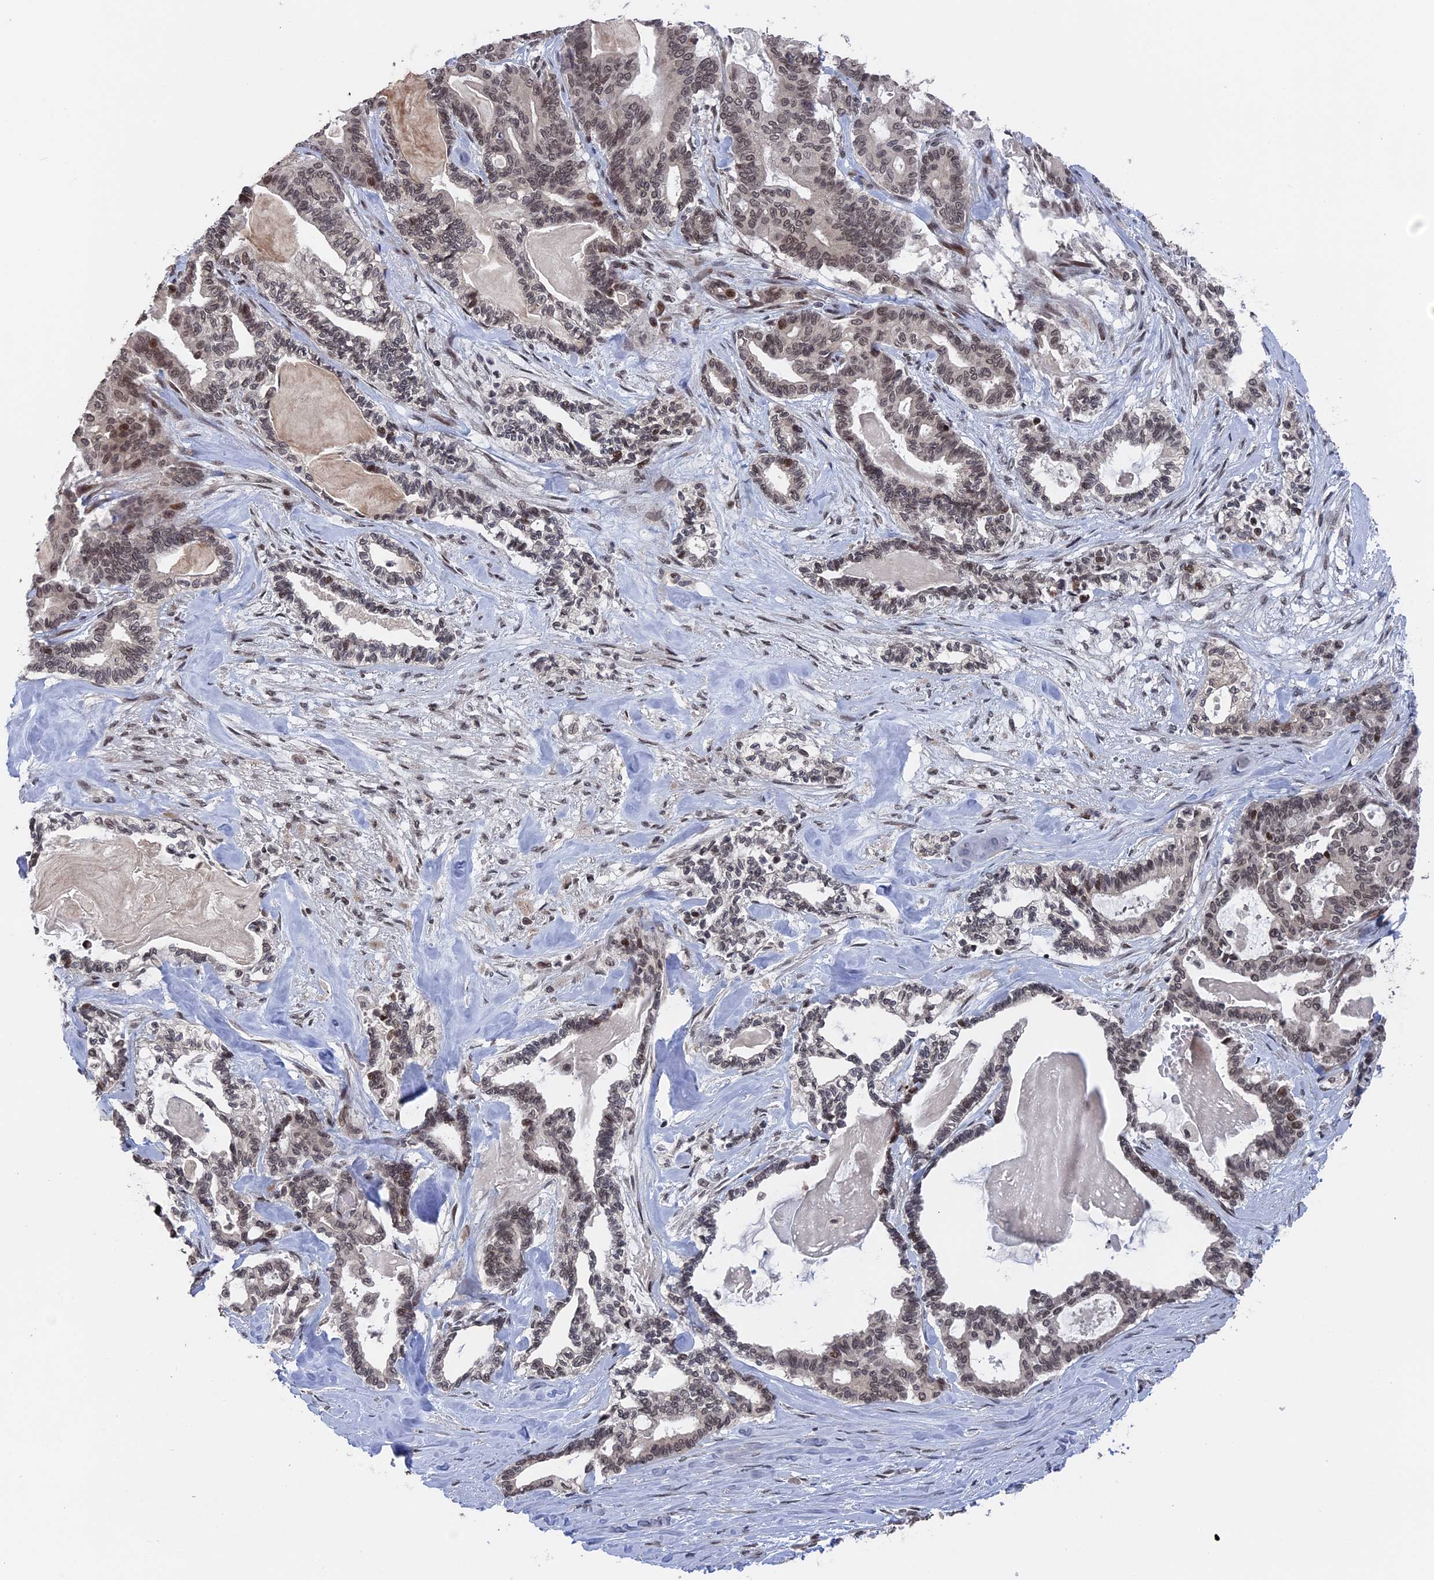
{"staining": {"intensity": "moderate", "quantity": ">75%", "location": "nuclear"}, "tissue": "pancreatic cancer", "cell_type": "Tumor cells", "image_type": "cancer", "snomed": [{"axis": "morphology", "description": "Adenocarcinoma, NOS"}, {"axis": "topography", "description": "Pancreas"}], "caption": "Protein positivity by immunohistochemistry reveals moderate nuclear expression in approximately >75% of tumor cells in adenocarcinoma (pancreatic).", "gene": "NR2C2AP", "patient": {"sex": "male", "age": 63}}